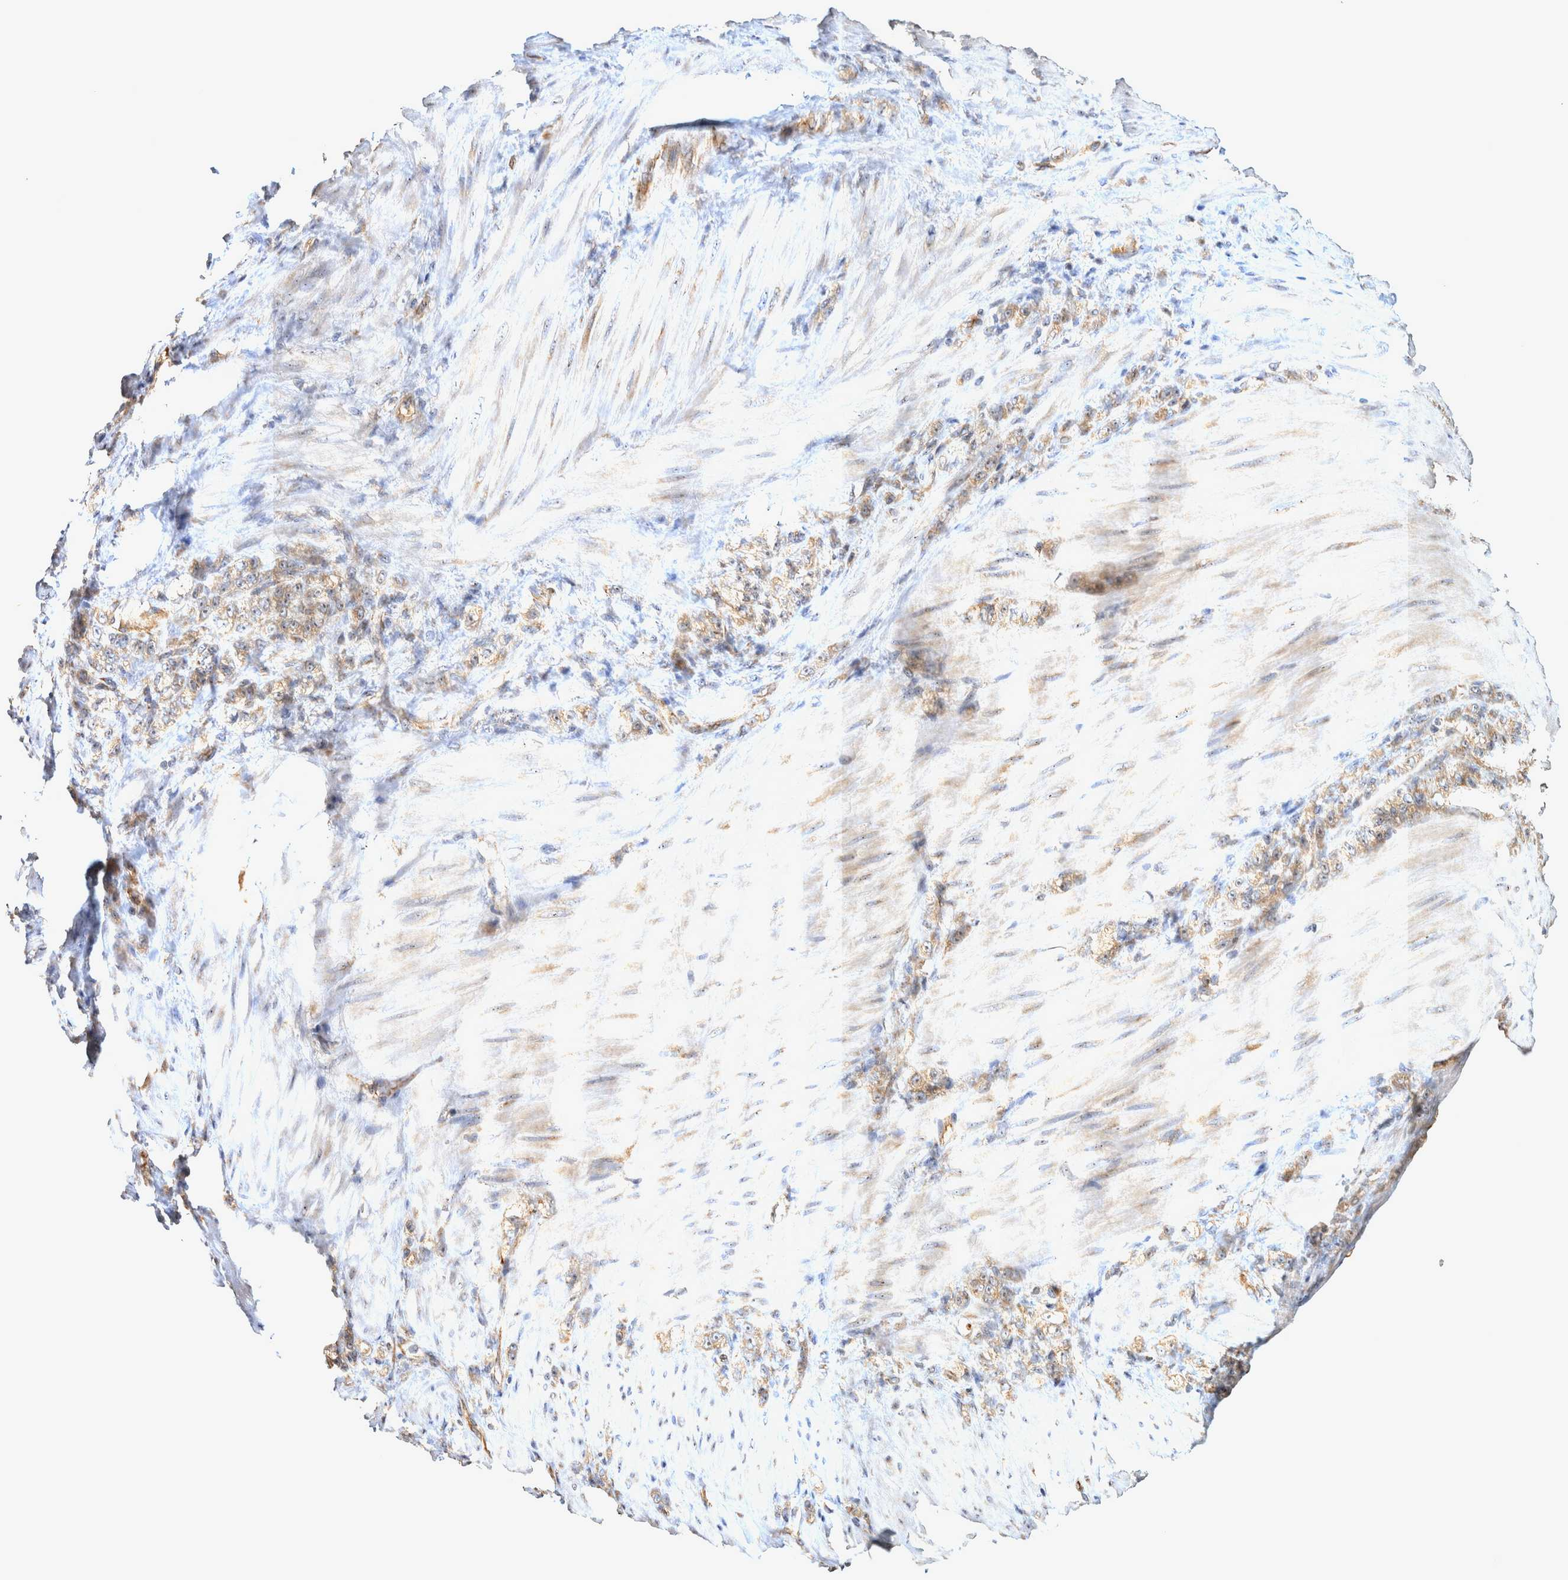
{"staining": {"intensity": "weak", "quantity": ">75%", "location": "cytoplasmic/membranous"}, "tissue": "stomach cancer", "cell_type": "Tumor cells", "image_type": "cancer", "snomed": [{"axis": "morphology", "description": "Normal tissue, NOS"}, {"axis": "morphology", "description": "Adenocarcinoma, NOS"}, {"axis": "topography", "description": "Stomach"}], "caption": "This image displays immunohistochemistry (IHC) staining of stomach cancer, with low weak cytoplasmic/membranous positivity in about >75% of tumor cells.", "gene": "ATXN2", "patient": {"sex": "male", "age": 82}}